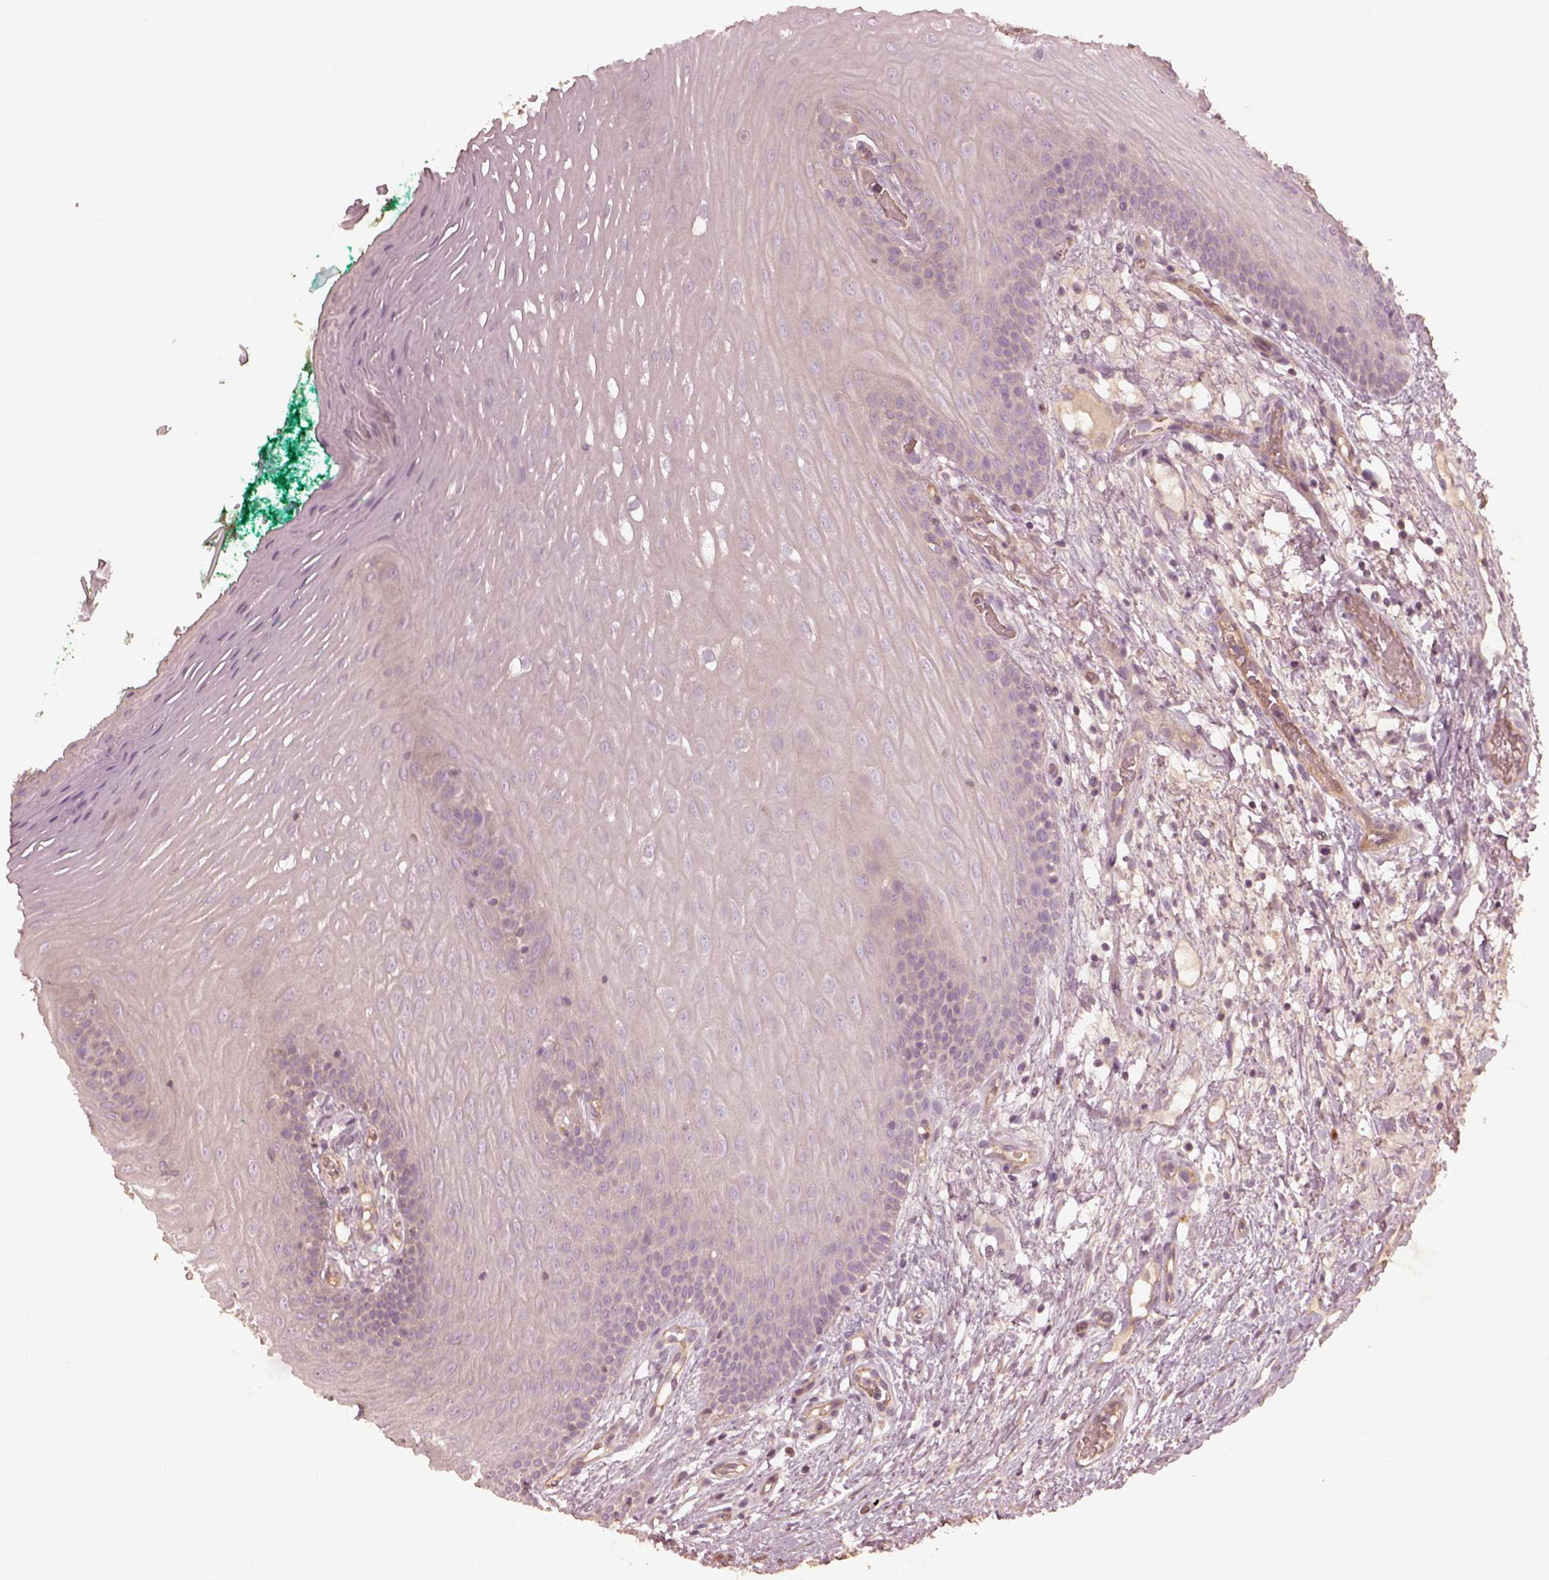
{"staining": {"intensity": "negative", "quantity": "none", "location": "none"}, "tissue": "oral mucosa", "cell_type": "Squamous epithelial cells", "image_type": "normal", "snomed": [{"axis": "morphology", "description": "Normal tissue, NOS"}, {"axis": "morphology", "description": "Squamous cell carcinoma, NOS"}, {"axis": "topography", "description": "Oral tissue"}, {"axis": "topography", "description": "Head-Neck"}], "caption": "High magnification brightfield microscopy of unremarkable oral mucosa stained with DAB (3,3'-diaminobenzidine) (brown) and counterstained with hematoxylin (blue): squamous epithelial cells show no significant expression. Nuclei are stained in blue.", "gene": "OTOGL", "patient": {"sex": "male", "age": 78}}